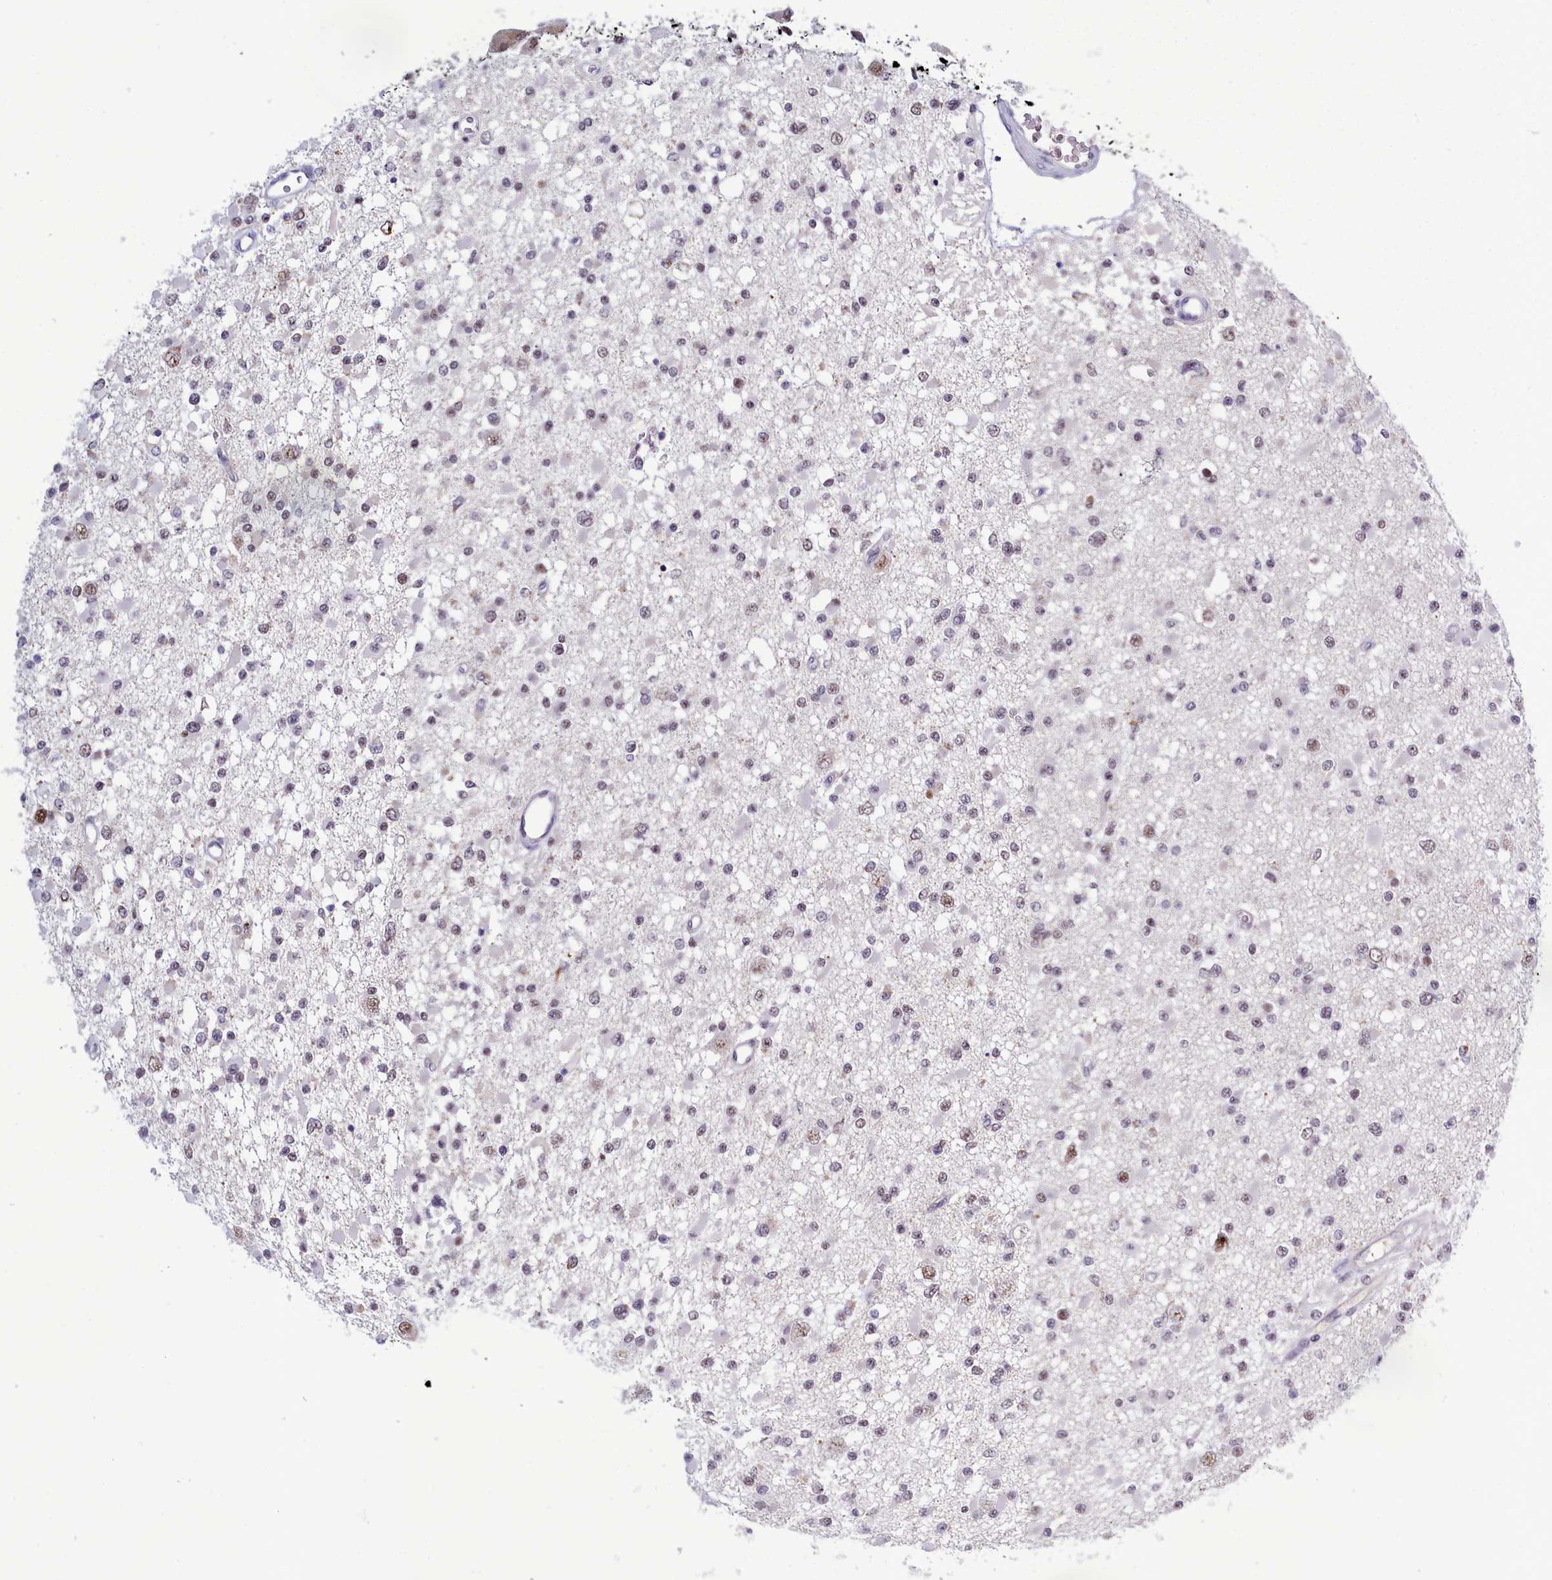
{"staining": {"intensity": "weak", "quantity": "25%-75%", "location": "nuclear"}, "tissue": "glioma", "cell_type": "Tumor cells", "image_type": "cancer", "snomed": [{"axis": "morphology", "description": "Glioma, malignant, Low grade"}, {"axis": "topography", "description": "Brain"}], "caption": "Malignant glioma (low-grade) stained with IHC displays weak nuclear staining in about 25%-75% of tumor cells. (Stains: DAB in brown, nuclei in blue, Microscopy: brightfield microscopy at high magnification).", "gene": "POM121L2", "patient": {"sex": "female", "age": 22}}